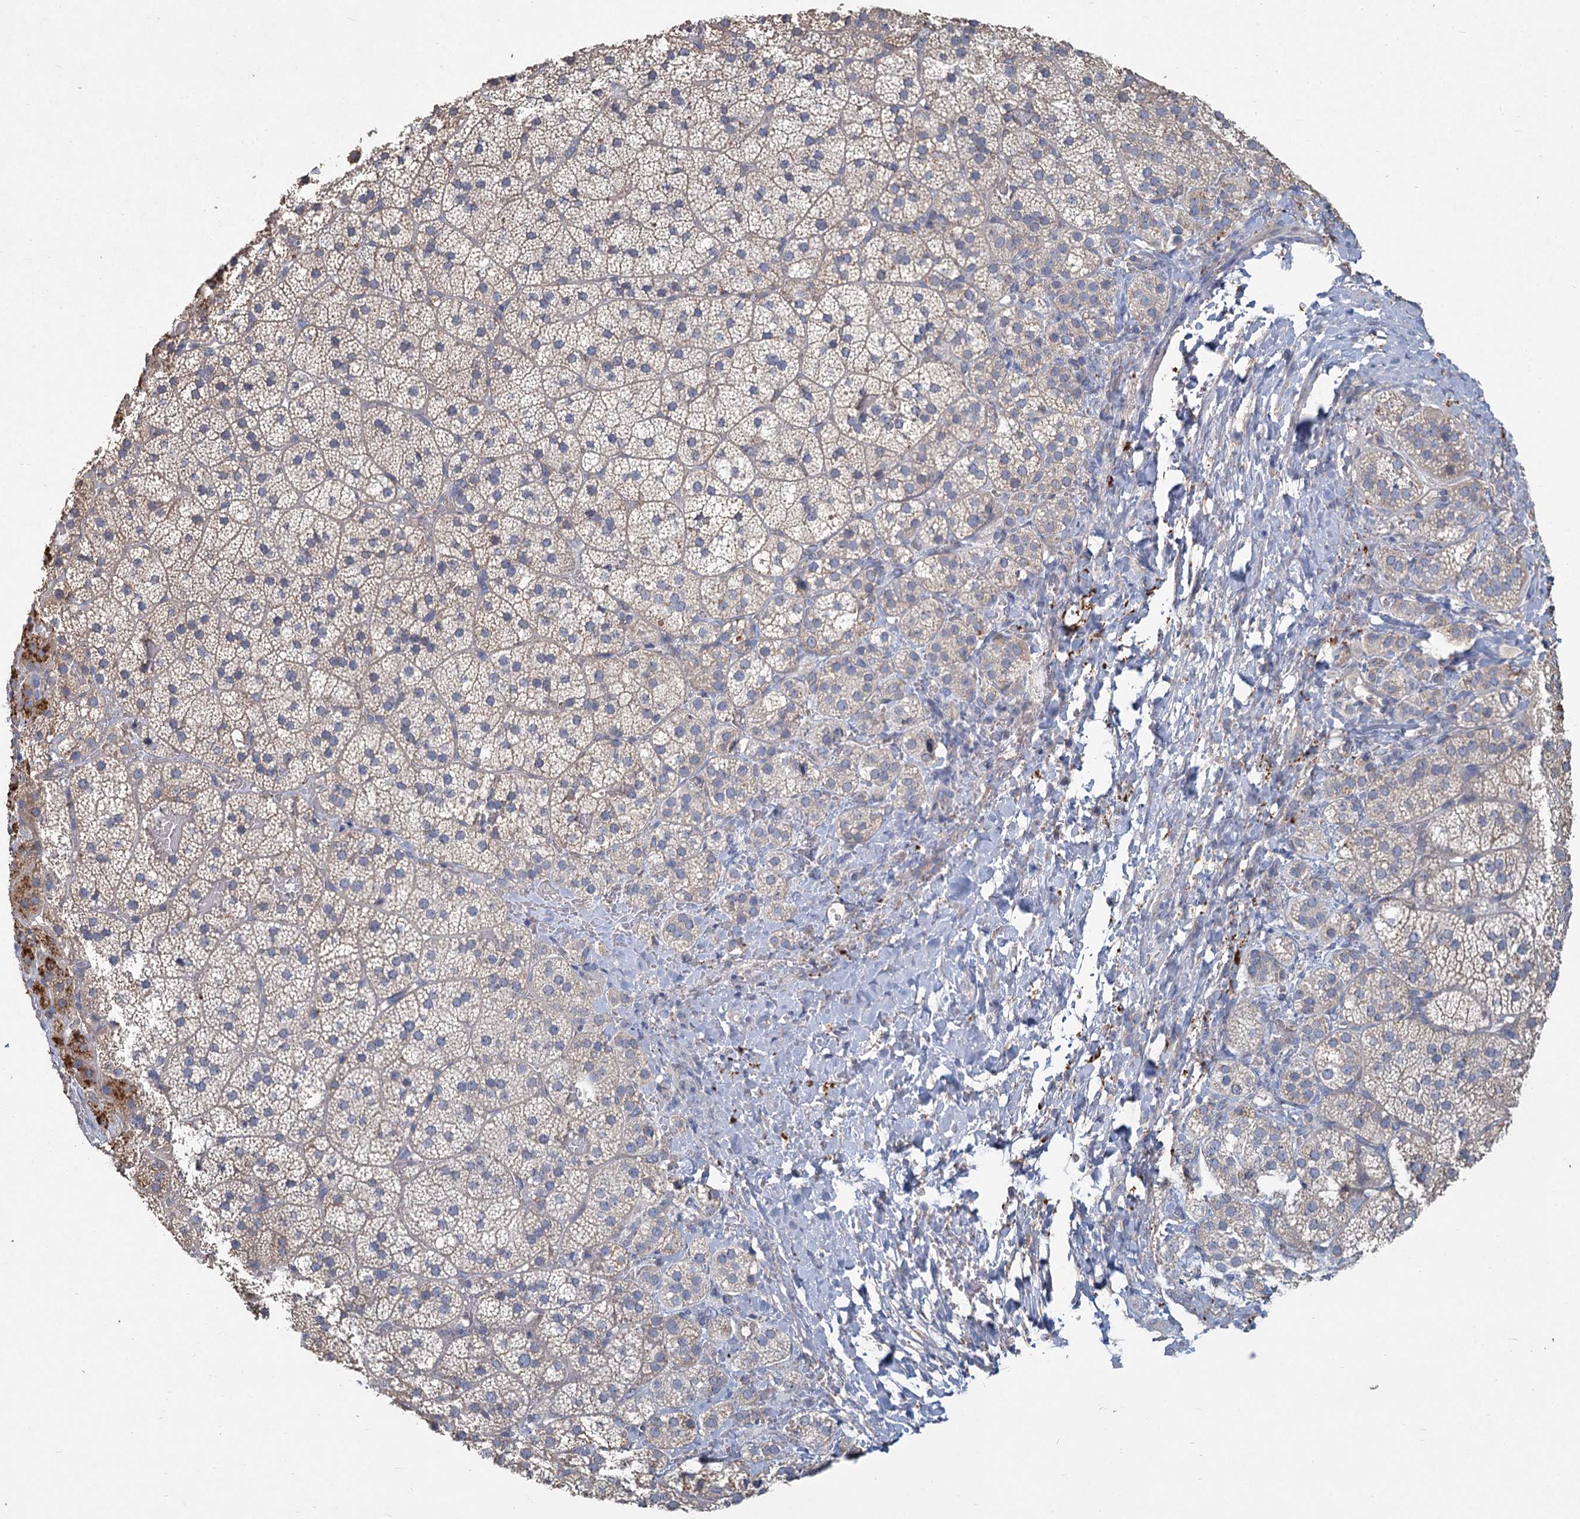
{"staining": {"intensity": "weak", "quantity": "<25%", "location": "cytoplasmic/membranous"}, "tissue": "adrenal gland", "cell_type": "Glandular cells", "image_type": "normal", "snomed": [{"axis": "morphology", "description": "Normal tissue, NOS"}, {"axis": "topography", "description": "Adrenal gland"}], "caption": "Adrenal gland stained for a protein using IHC demonstrates no expression glandular cells.", "gene": "HES2", "patient": {"sex": "female", "age": 44}}